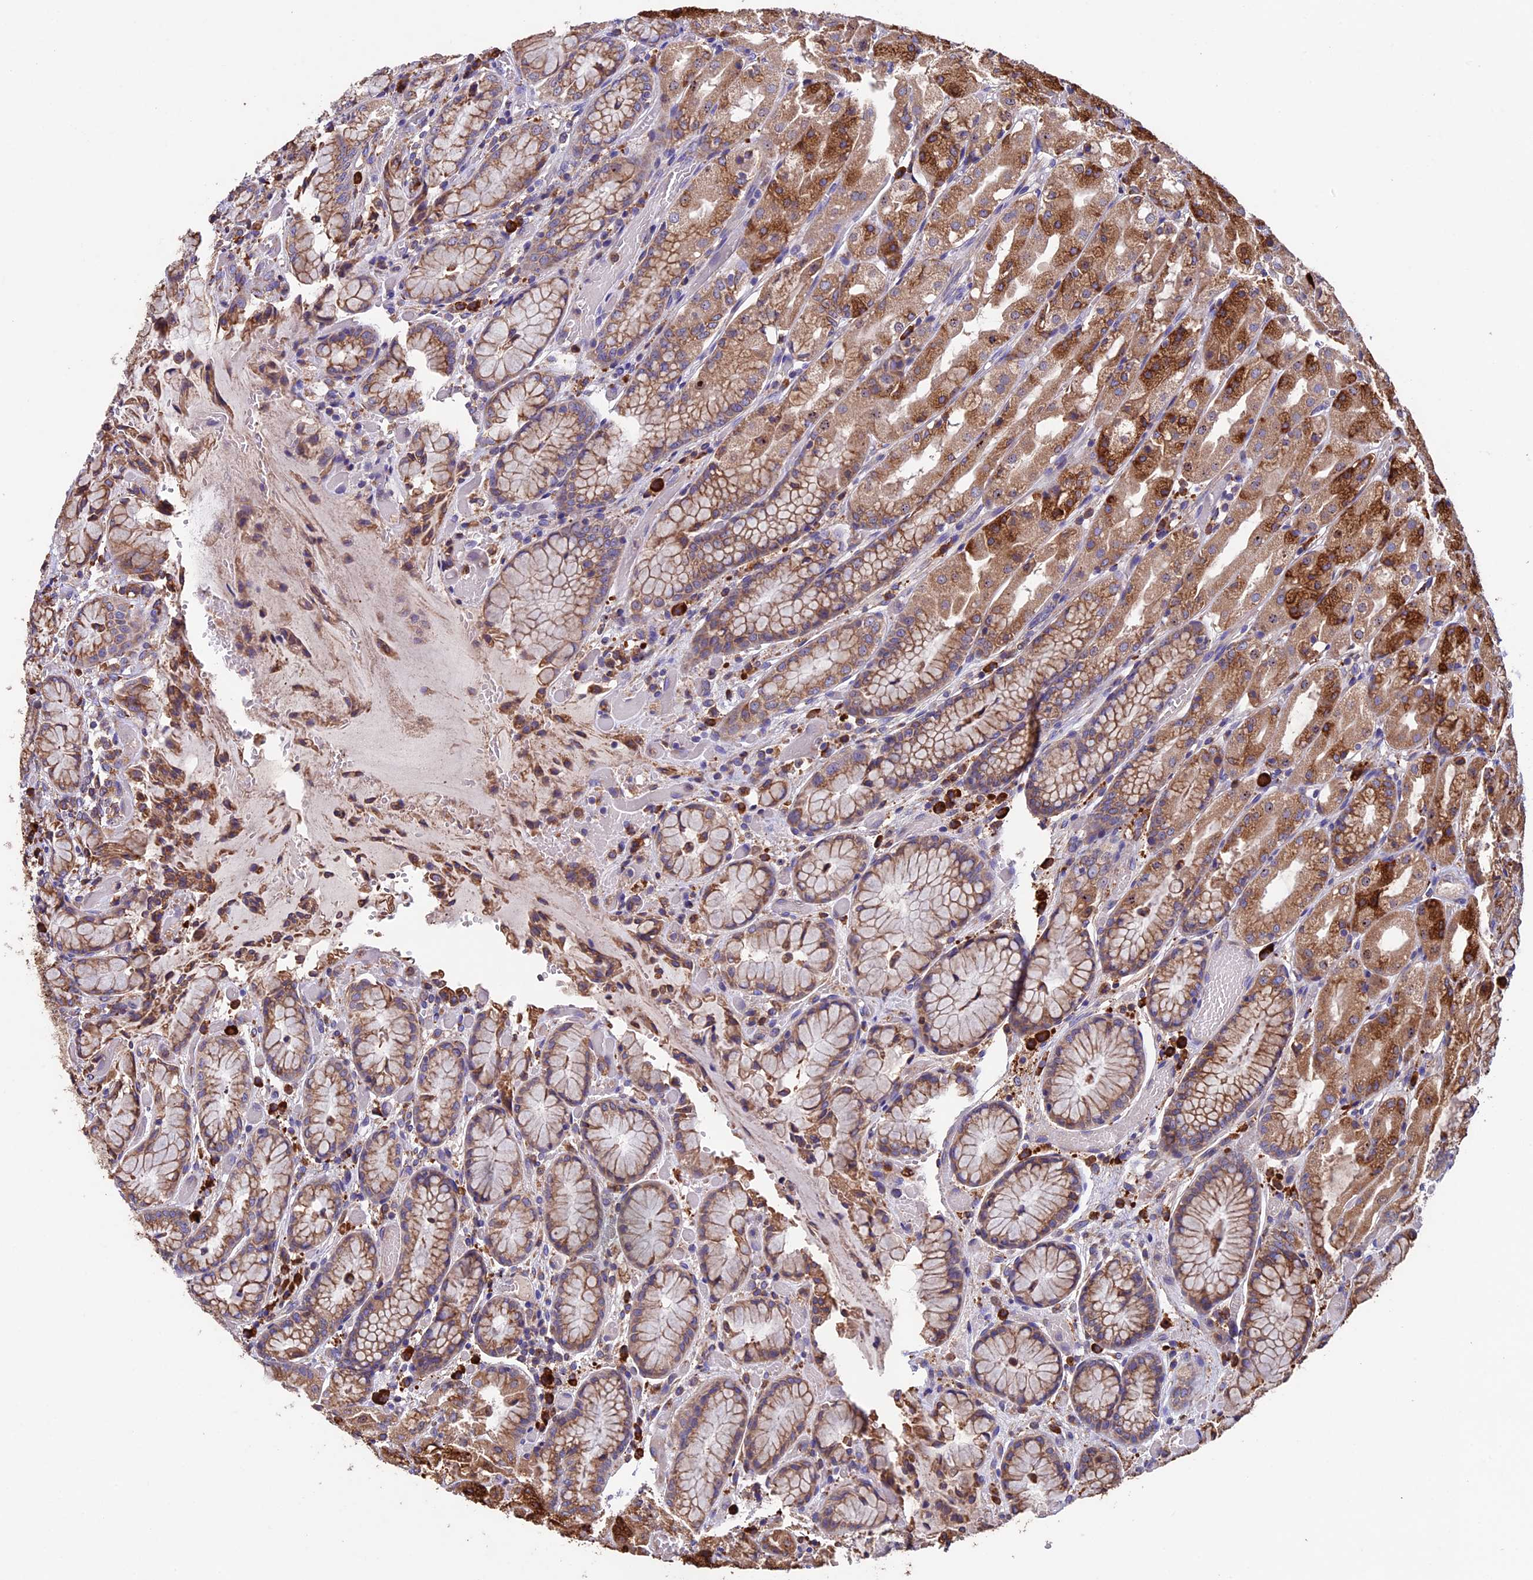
{"staining": {"intensity": "strong", "quantity": ">75%", "location": "cytoplasmic/membranous"}, "tissue": "stomach", "cell_type": "Glandular cells", "image_type": "normal", "snomed": [{"axis": "morphology", "description": "Normal tissue, NOS"}, {"axis": "topography", "description": "Stomach, upper"}], "caption": "Glandular cells demonstrate high levels of strong cytoplasmic/membranous positivity in approximately >75% of cells in benign human stomach.", "gene": "BTBD3", "patient": {"sex": "male", "age": 72}}